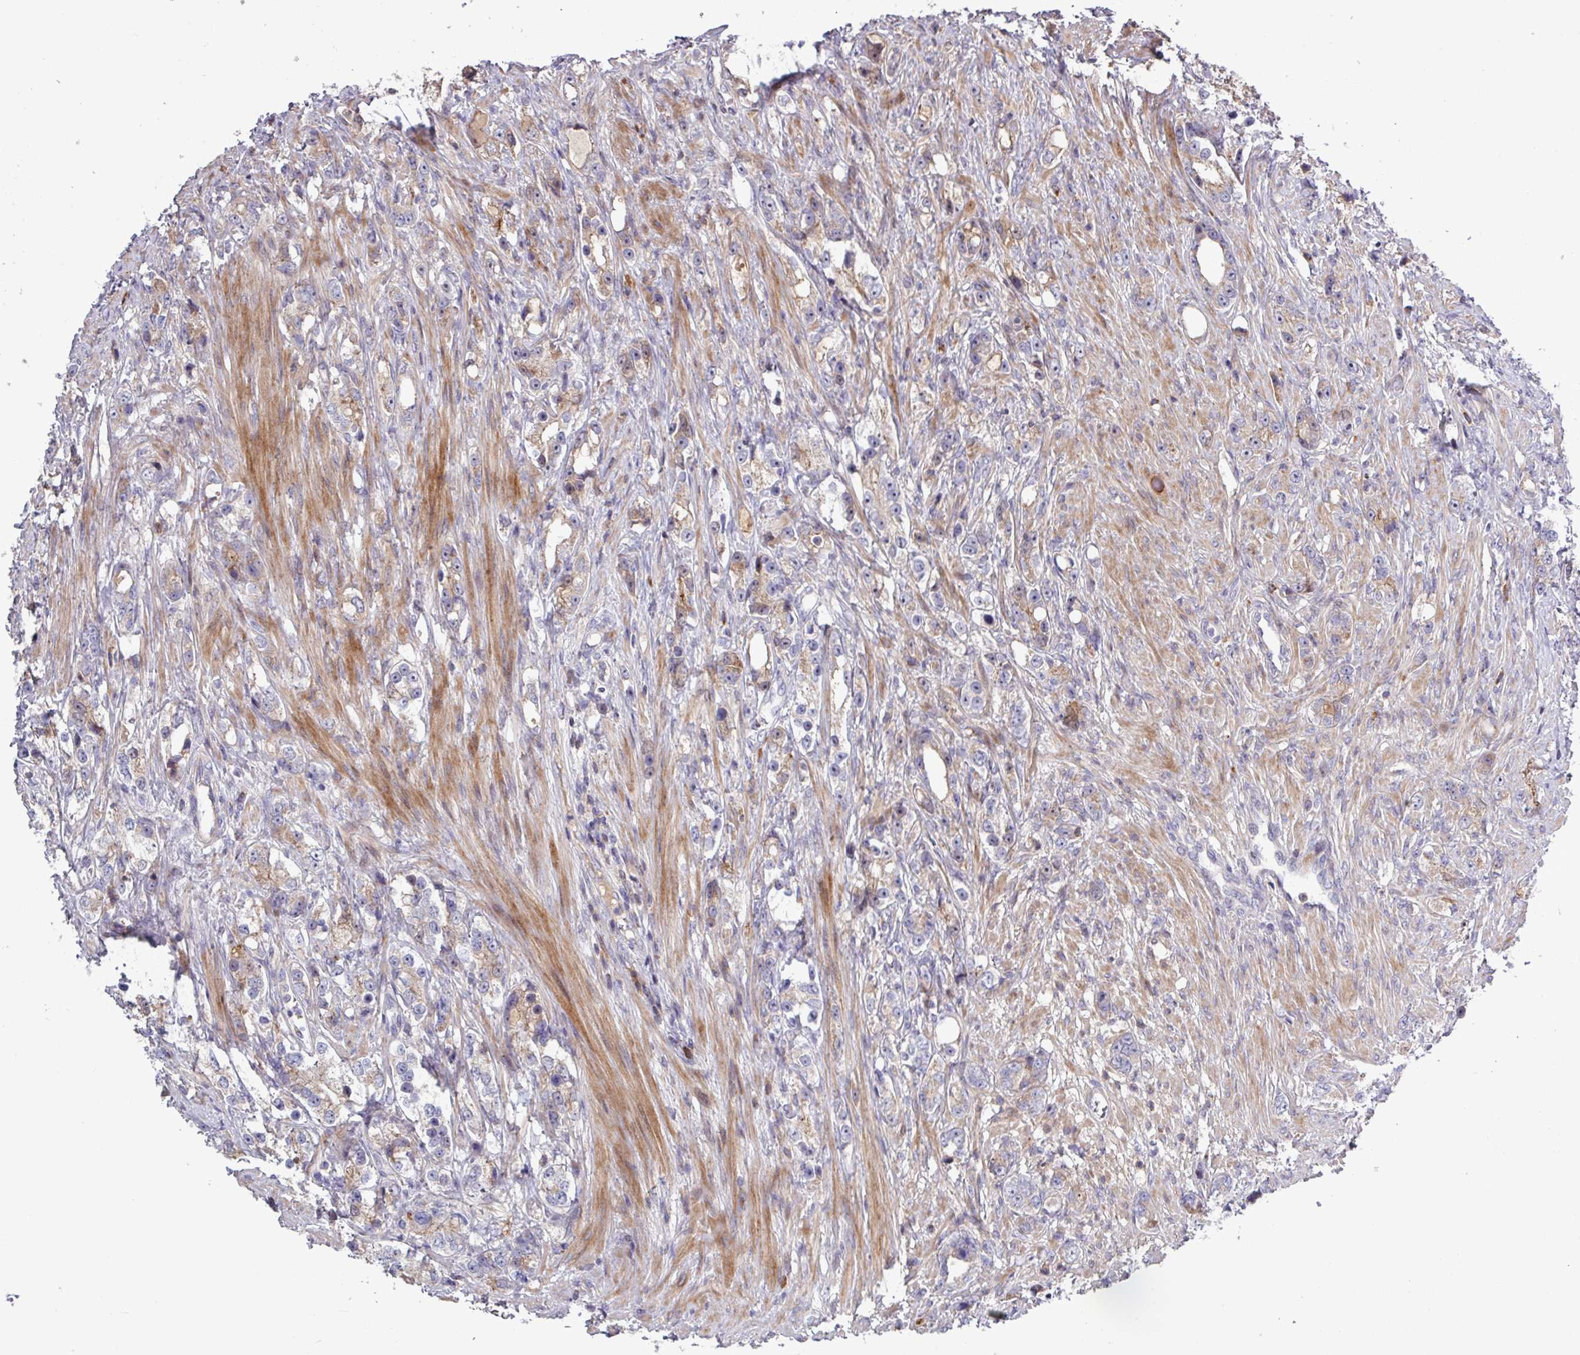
{"staining": {"intensity": "moderate", "quantity": "<25%", "location": "cytoplasmic/membranous"}, "tissue": "prostate cancer", "cell_type": "Tumor cells", "image_type": "cancer", "snomed": [{"axis": "morphology", "description": "Adenocarcinoma, High grade"}, {"axis": "topography", "description": "Prostate"}], "caption": "Tumor cells exhibit moderate cytoplasmic/membranous staining in about <25% of cells in prostate high-grade adenocarcinoma.", "gene": "TNFSF12", "patient": {"sex": "male", "age": 63}}